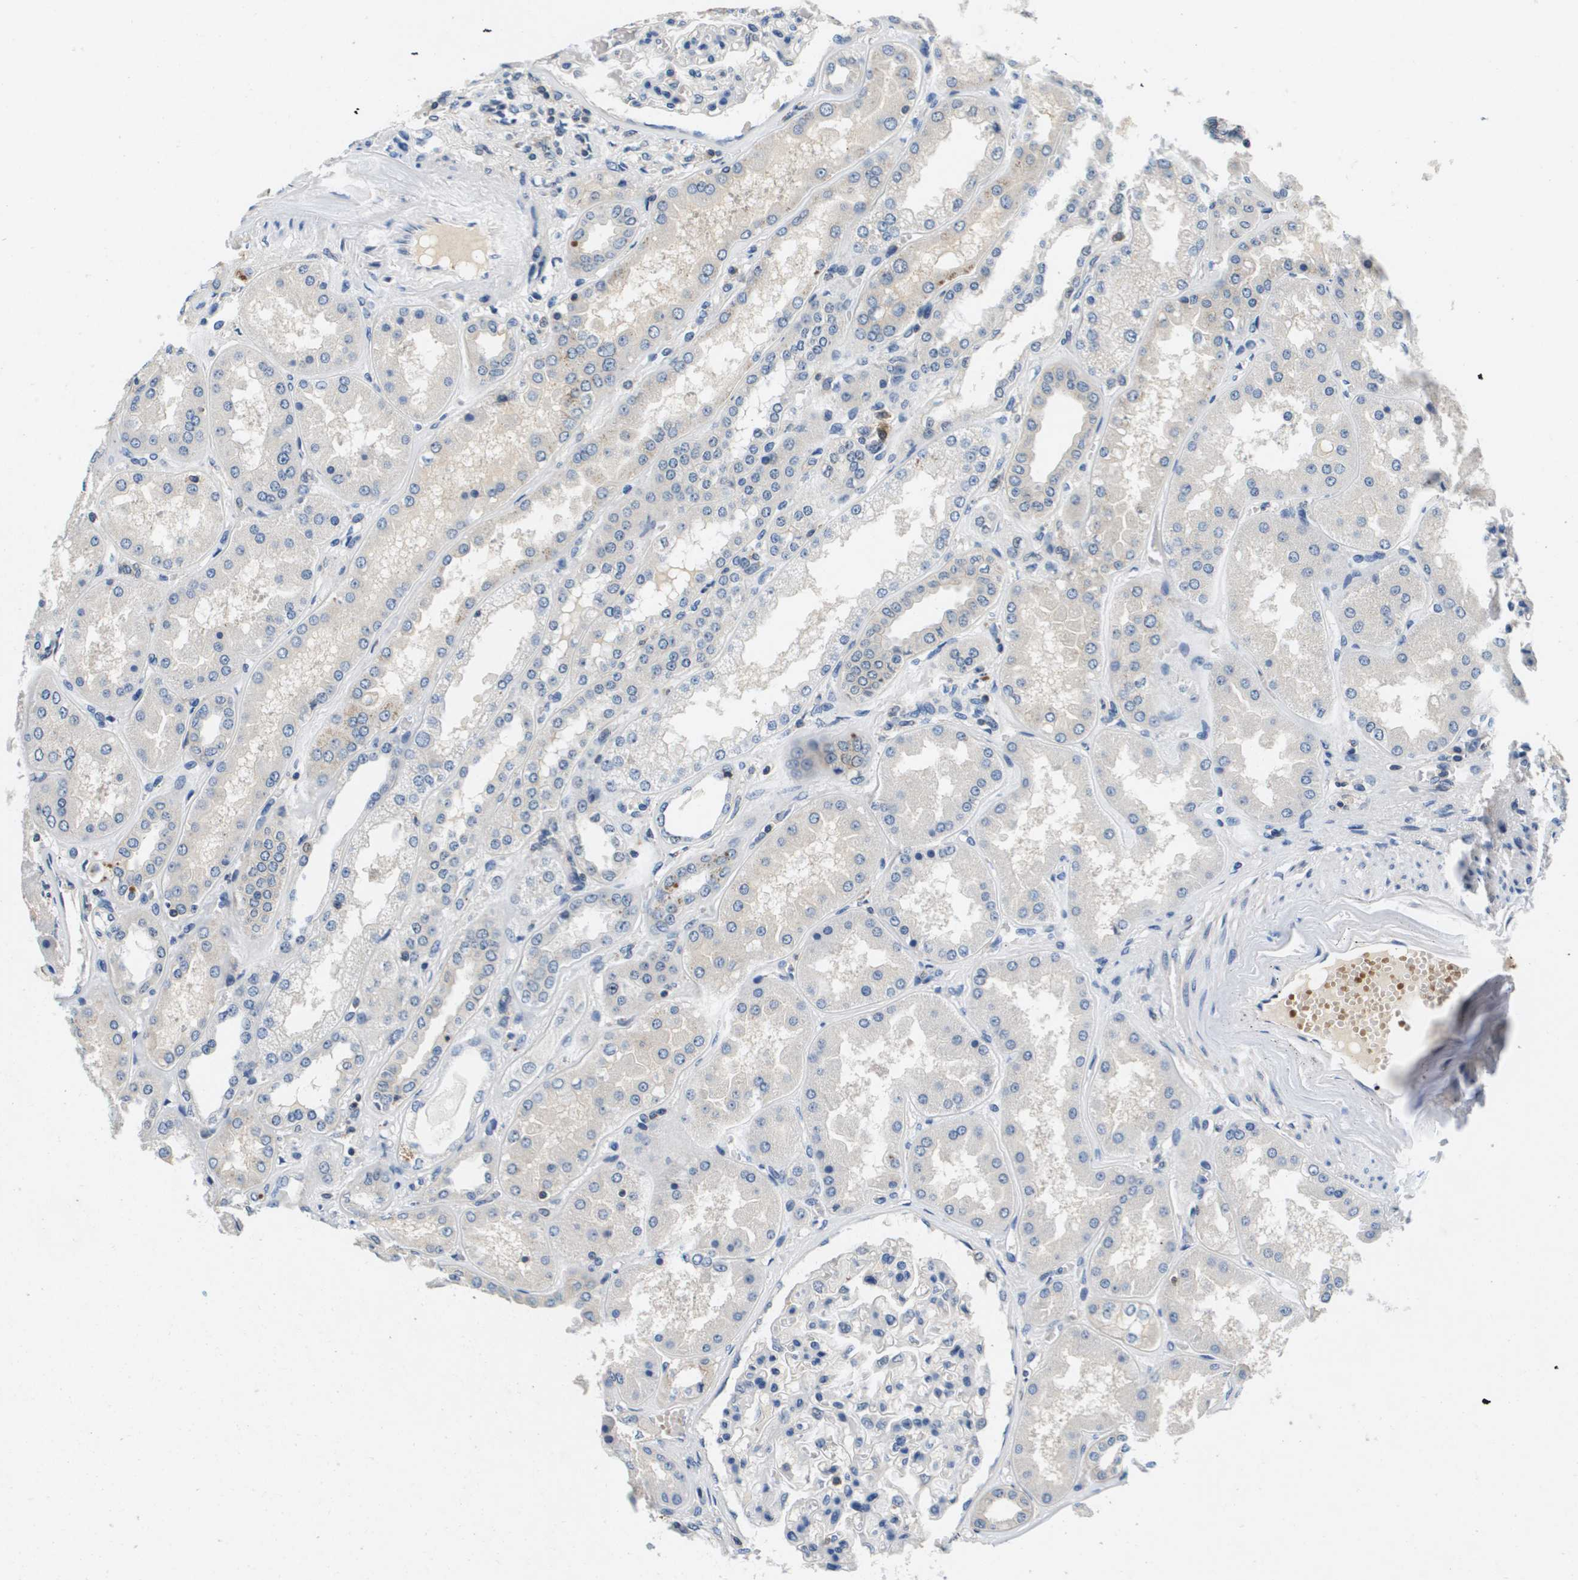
{"staining": {"intensity": "negative", "quantity": "none", "location": "none"}, "tissue": "kidney", "cell_type": "Cells in glomeruli", "image_type": "normal", "snomed": [{"axis": "morphology", "description": "Normal tissue, NOS"}, {"axis": "topography", "description": "Kidney"}], "caption": "This is an immunohistochemistry image of benign human kidney. There is no staining in cells in glomeruli.", "gene": "KCNQ5", "patient": {"sex": "female", "age": 56}}